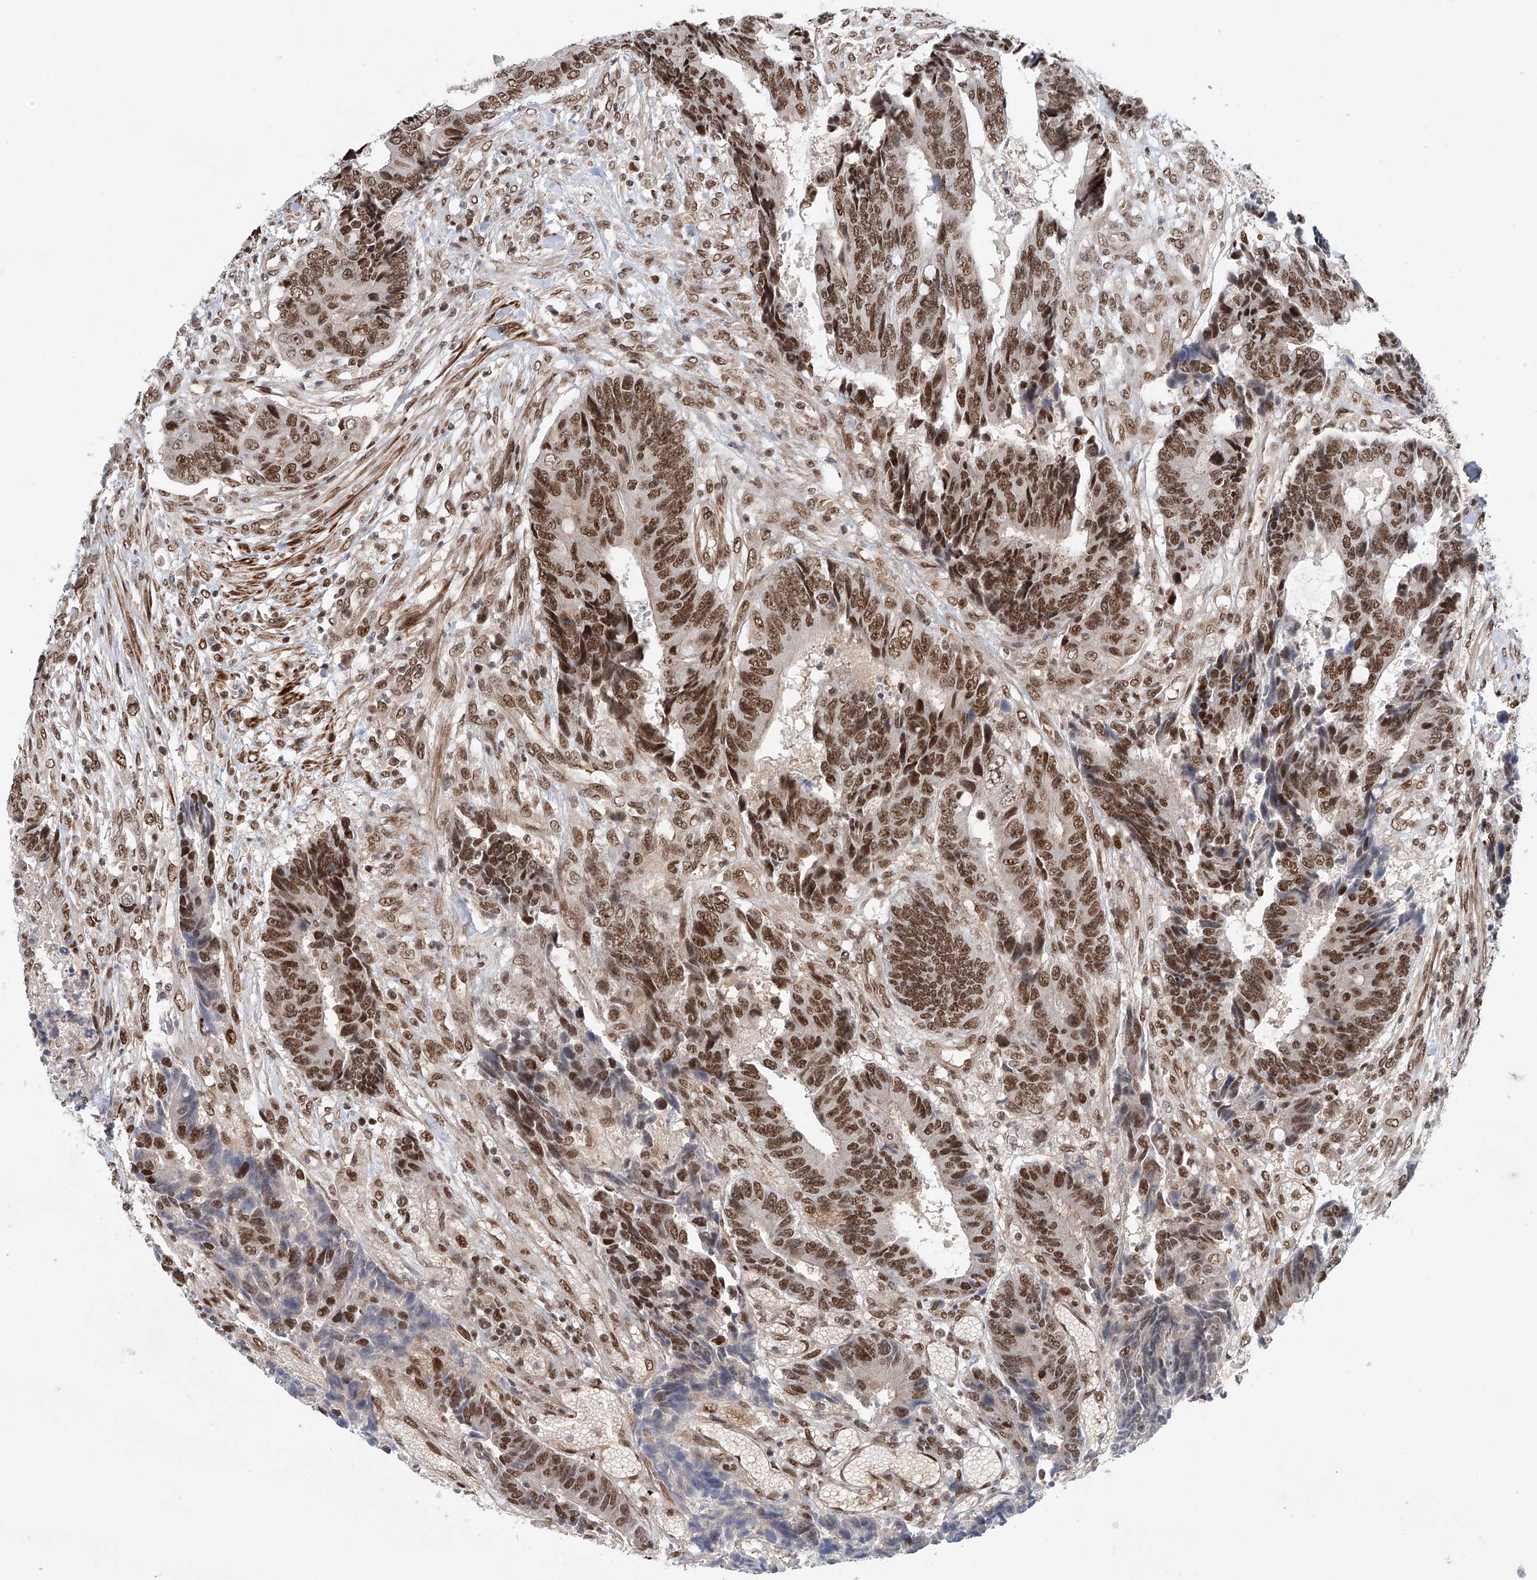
{"staining": {"intensity": "strong", "quantity": ">75%", "location": "nuclear"}, "tissue": "colorectal cancer", "cell_type": "Tumor cells", "image_type": "cancer", "snomed": [{"axis": "morphology", "description": "Adenocarcinoma, NOS"}, {"axis": "topography", "description": "Rectum"}], "caption": "An image showing strong nuclear staining in about >75% of tumor cells in adenocarcinoma (colorectal), as visualized by brown immunohistochemical staining.", "gene": "ZNF470", "patient": {"sex": "male", "age": 84}}